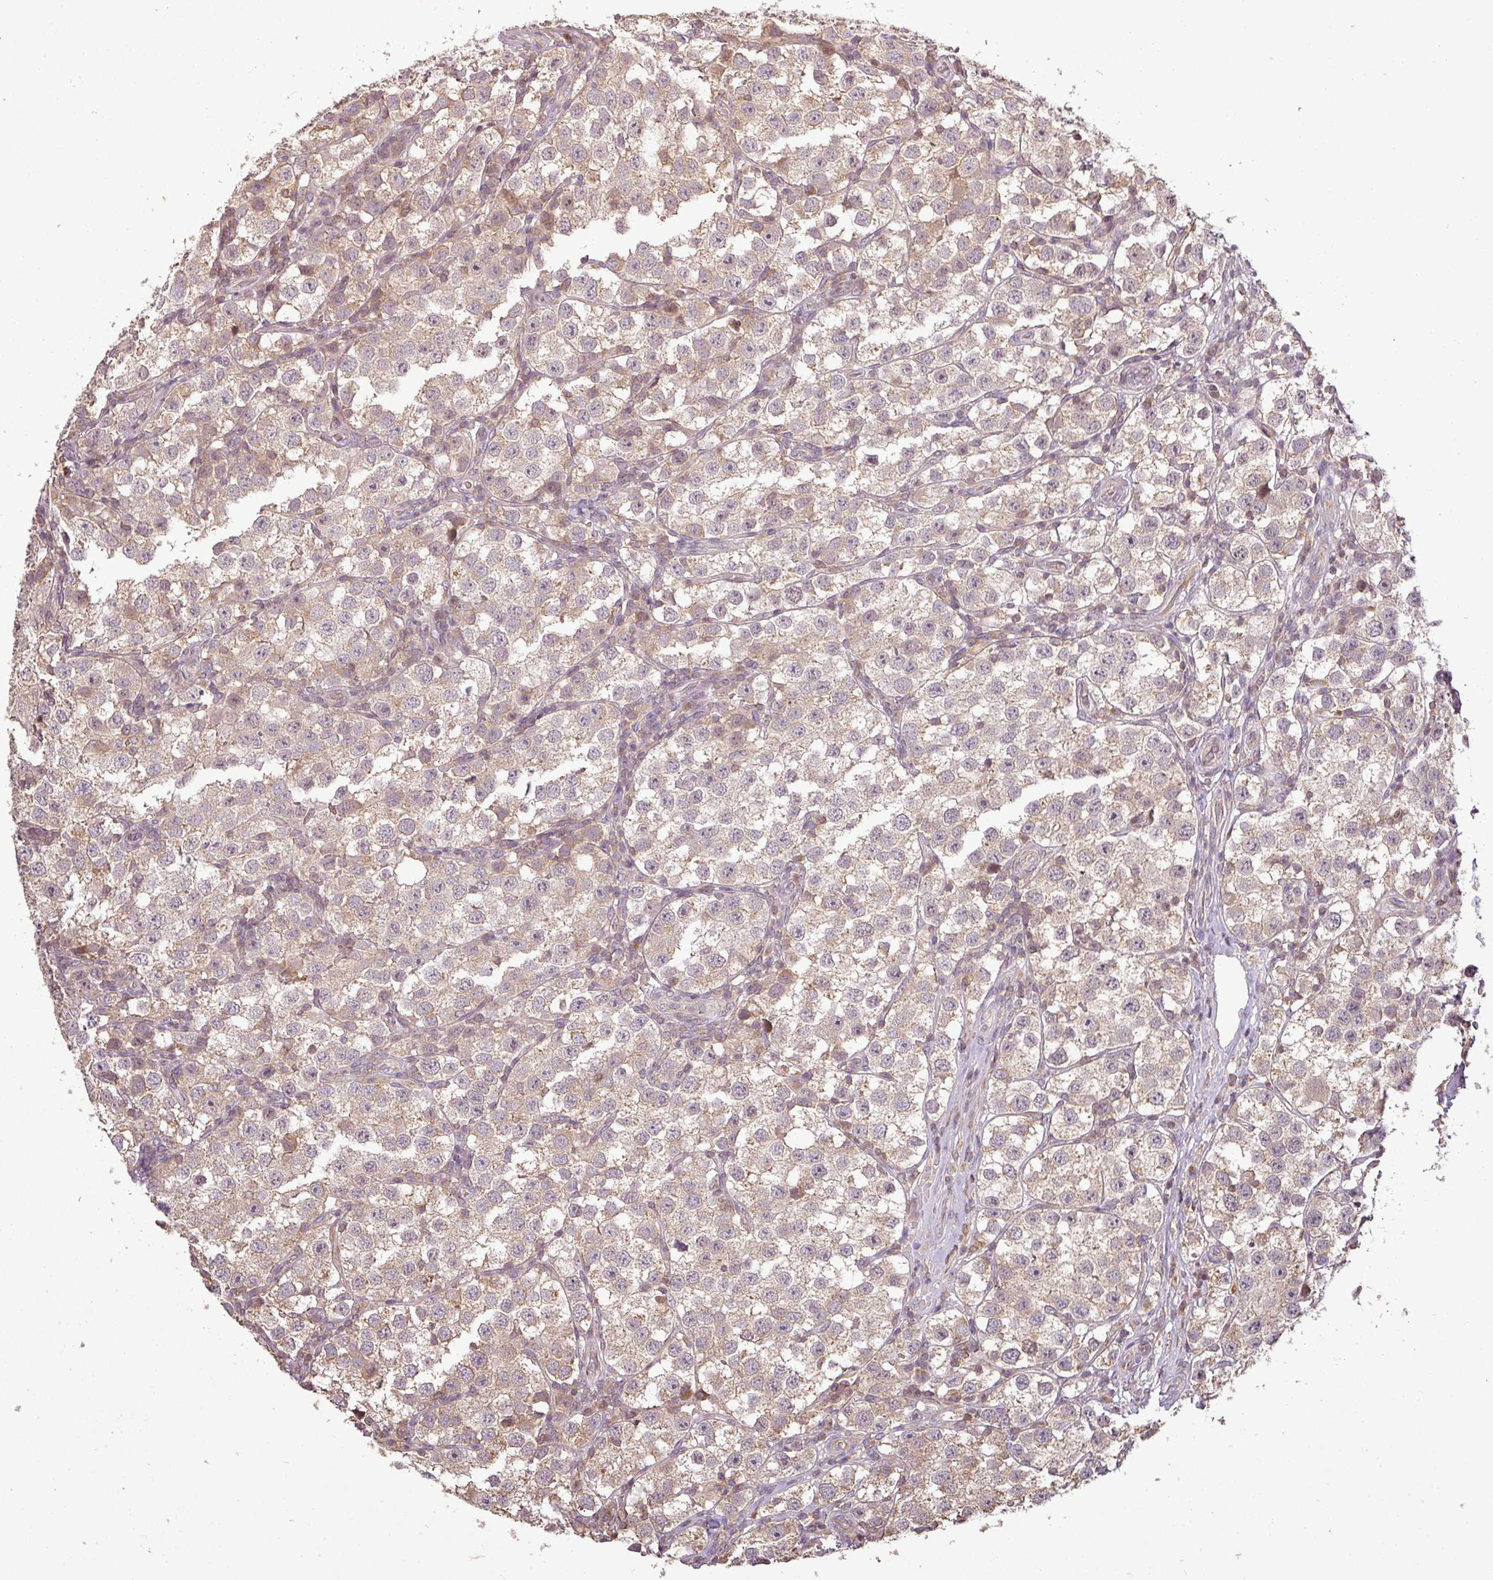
{"staining": {"intensity": "weak", "quantity": ">75%", "location": "cytoplasmic/membranous"}, "tissue": "testis cancer", "cell_type": "Tumor cells", "image_type": "cancer", "snomed": [{"axis": "morphology", "description": "Seminoma, NOS"}, {"axis": "topography", "description": "Testis"}], "caption": "Tumor cells display low levels of weak cytoplasmic/membranous positivity in approximately >75% of cells in seminoma (testis). Ihc stains the protein in brown and the nuclei are stained blue.", "gene": "FAIM", "patient": {"sex": "male", "age": 37}}